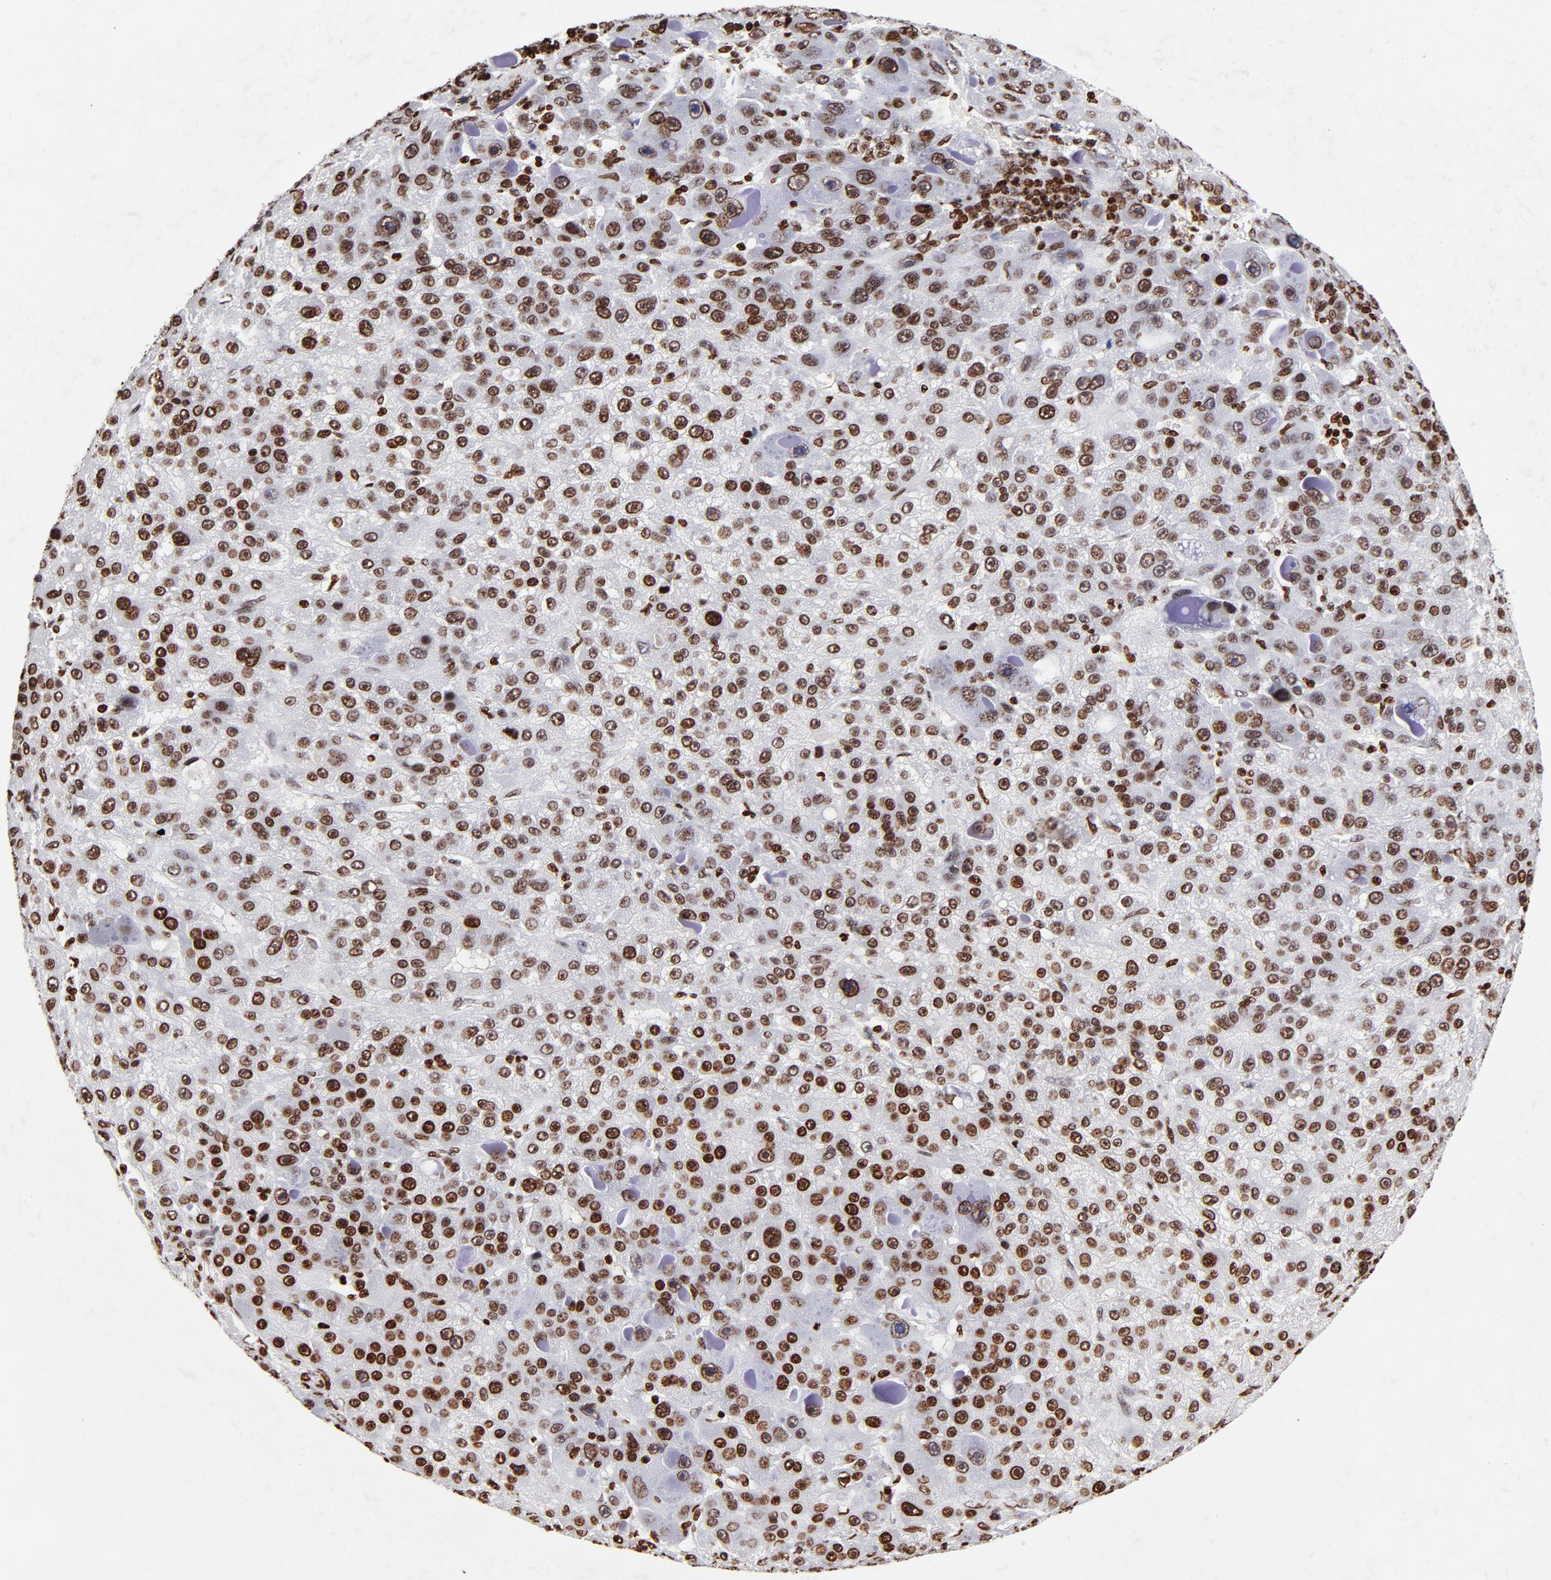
{"staining": {"intensity": "strong", "quantity": ">75%", "location": "nuclear"}, "tissue": "liver cancer", "cell_type": "Tumor cells", "image_type": "cancer", "snomed": [{"axis": "morphology", "description": "Carcinoma, Hepatocellular, NOS"}, {"axis": "topography", "description": "Liver"}], "caption": "A photomicrograph of human liver hepatocellular carcinoma stained for a protein exhibits strong nuclear brown staining in tumor cells.", "gene": "FBH1", "patient": {"sex": "male", "age": 76}}